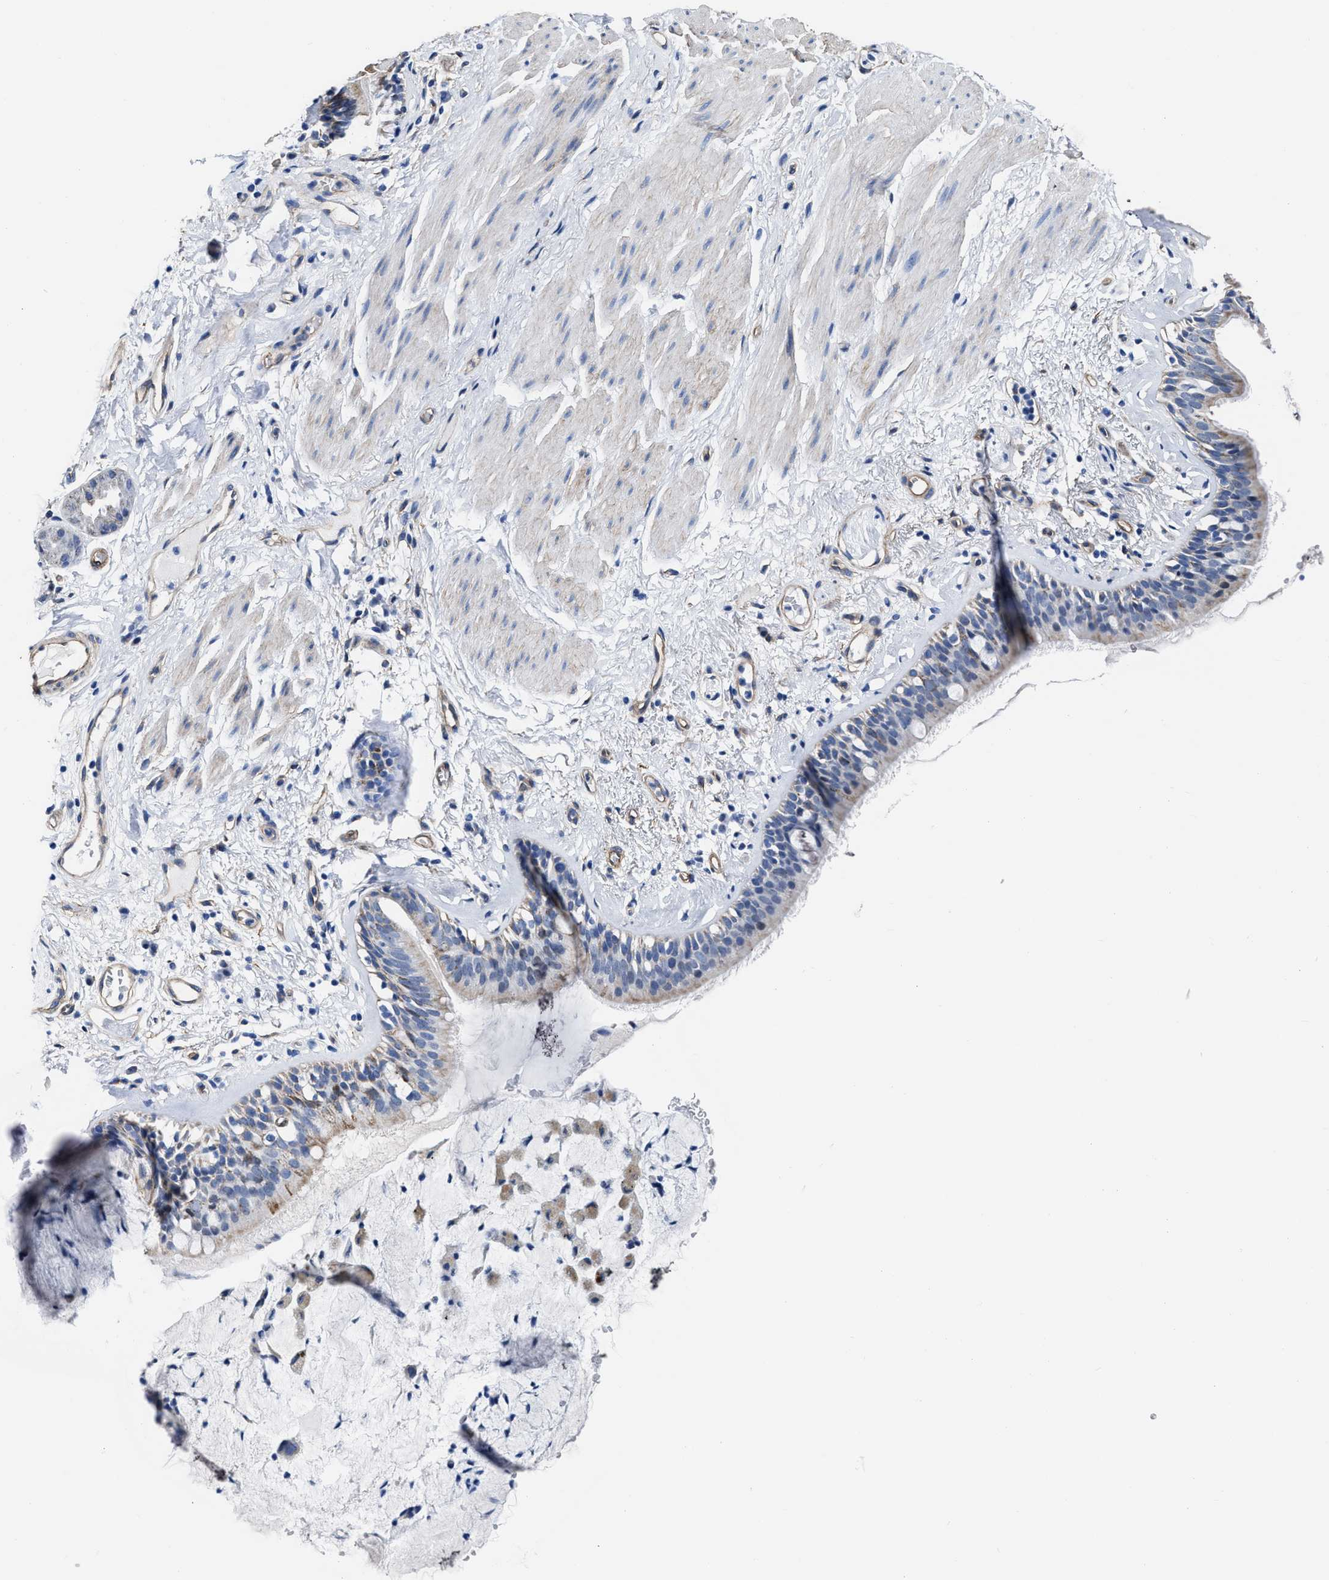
{"staining": {"intensity": "weak", "quantity": "<25%", "location": "cytoplasmic/membranous"}, "tissue": "bronchus", "cell_type": "Respiratory epithelial cells", "image_type": "normal", "snomed": [{"axis": "morphology", "description": "Normal tissue, NOS"}, {"axis": "topography", "description": "Cartilage tissue"}], "caption": "A high-resolution image shows IHC staining of benign bronchus, which demonstrates no significant positivity in respiratory epithelial cells.", "gene": "KCNMB3", "patient": {"sex": "female", "age": 63}}